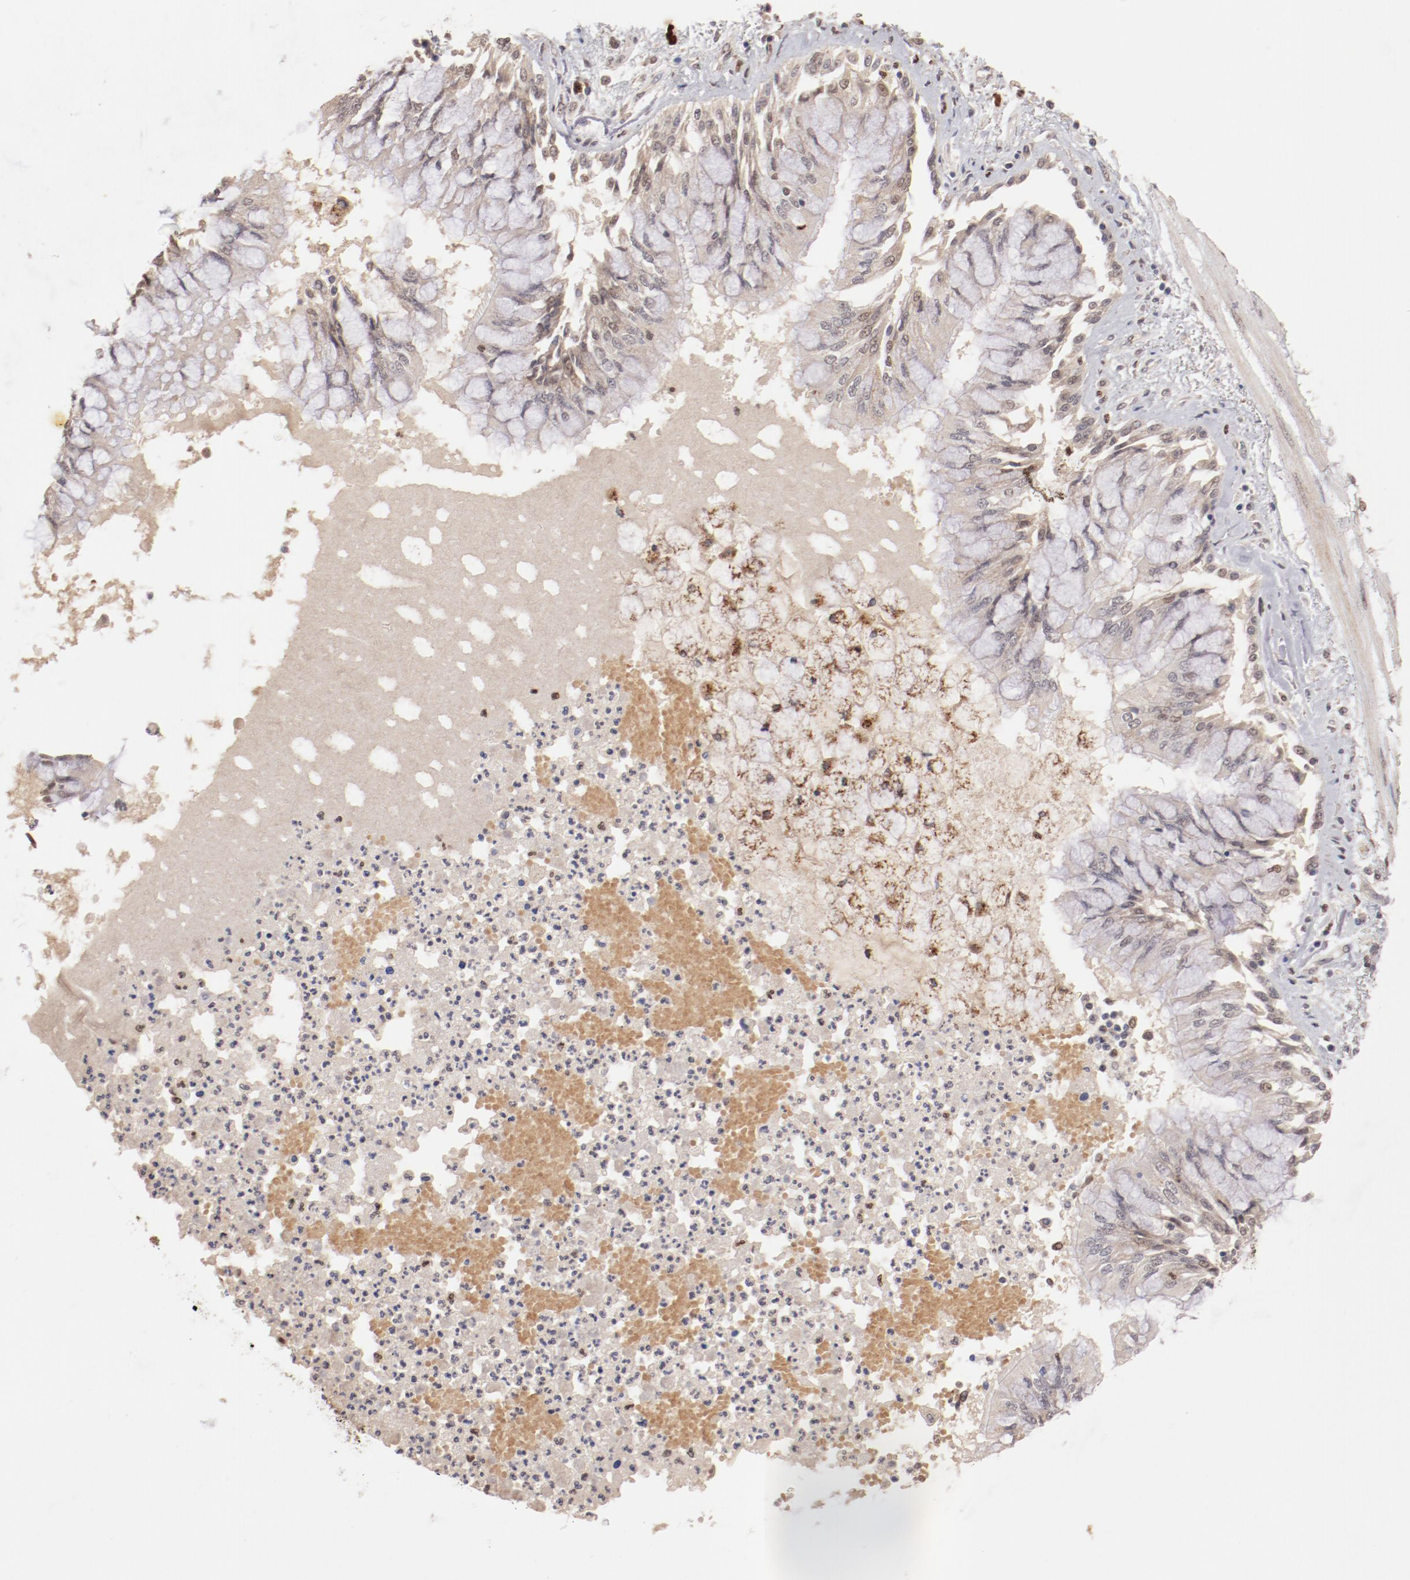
{"staining": {"intensity": "weak", "quantity": ">75%", "location": "cytoplasmic/membranous,nuclear"}, "tissue": "bronchus", "cell_type": "Respiratory epithelial cells", "image_type": "normal", "snomed": [{"axis": "morphology", "description": "Normal tissue, NOS"}, {"axis": "topography", "description": "Cartilage tissue"}, {"axis": "topography", "description": "Bronchus"}, {"axis": "topography", "description": "Lung"}], "caption": "A micrograph of bronchus stained for a protein displays weak cytoplasmic/membranous,nuclear brown staining in respiratory epithelial cells.", "gene": "NFE2", "patient": {"sex": "female", "age": 49}}